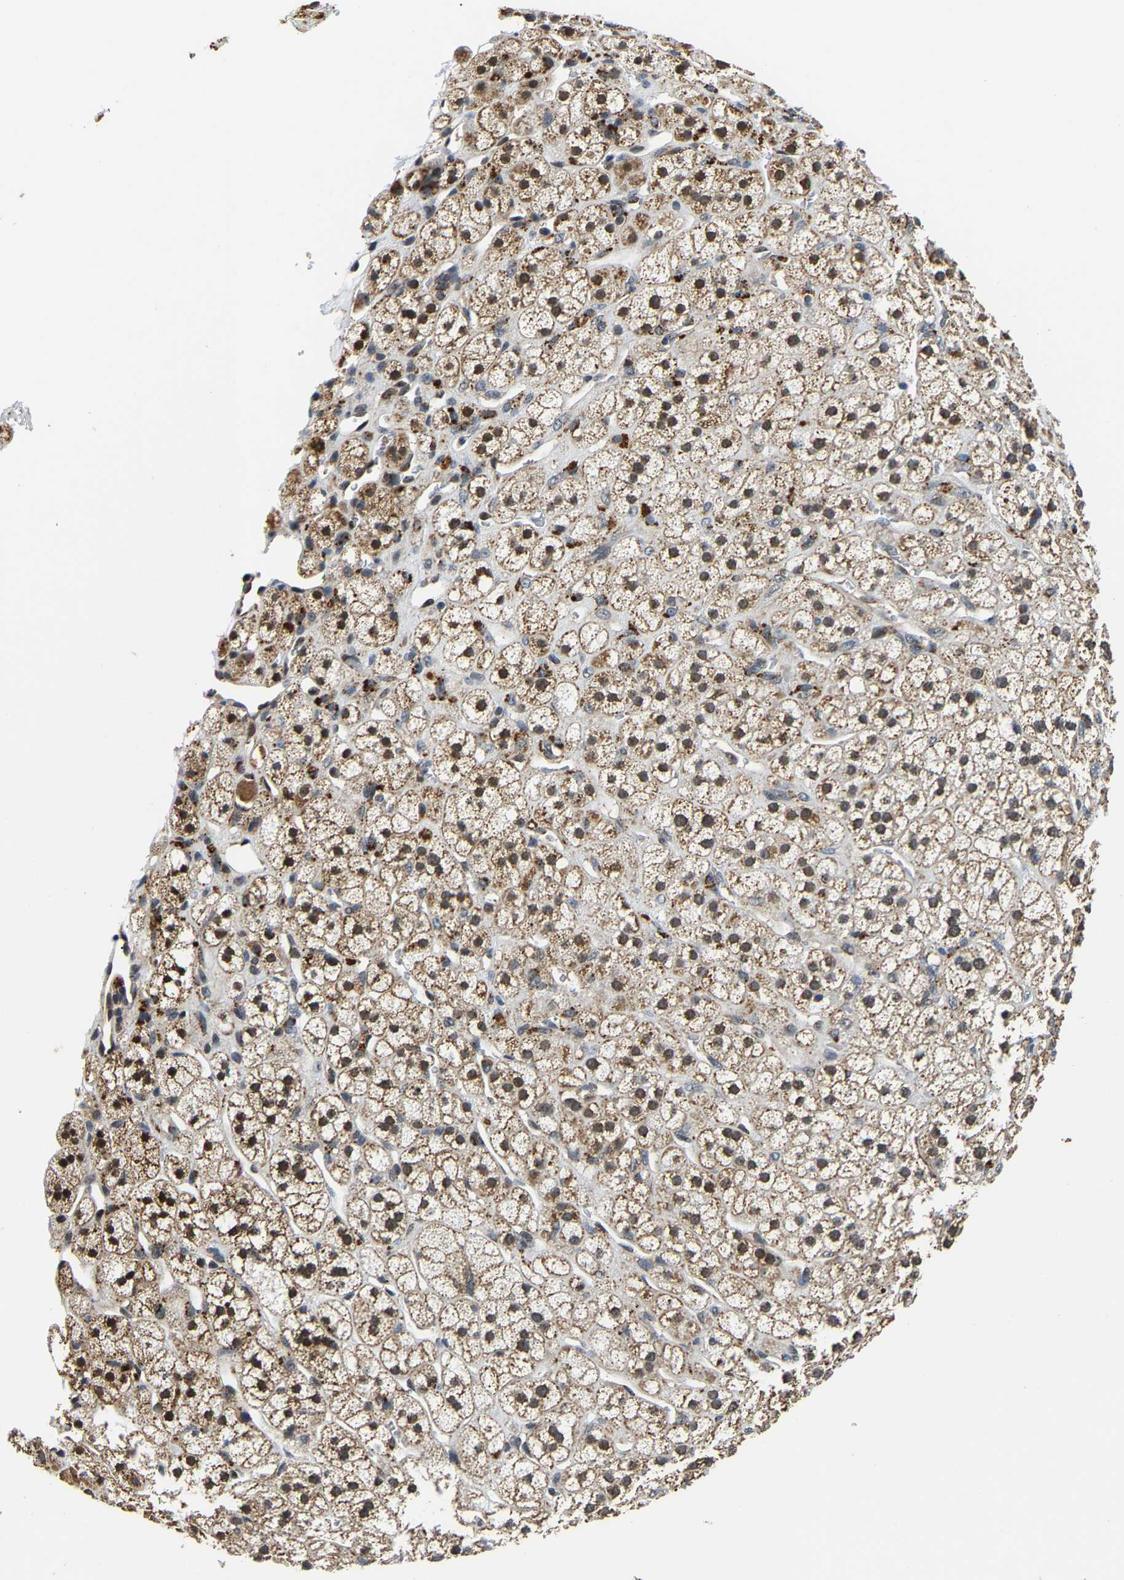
{"staining": {"intensity": "moderate", "quantity": ">75%", "location": "cytoplasmic/membranous"}, "tissue": "adrenal gland", "cell_type": "Glandular cells", "image_type": "normal", "snomed": [{"axis": "morphology", "description": "Normal tissue, NOS"}, {"axis": "topography", "description": "Adrenal gland"}], "caption": "This is an image of immunohistochemistry (IHC) staining of benign adrenal gland, which shows moderate staining in the cytoplasmic/membranous of glandular cells.", "gene": "GIMAP7", "patient": {"sex": "male", "age": 56}}